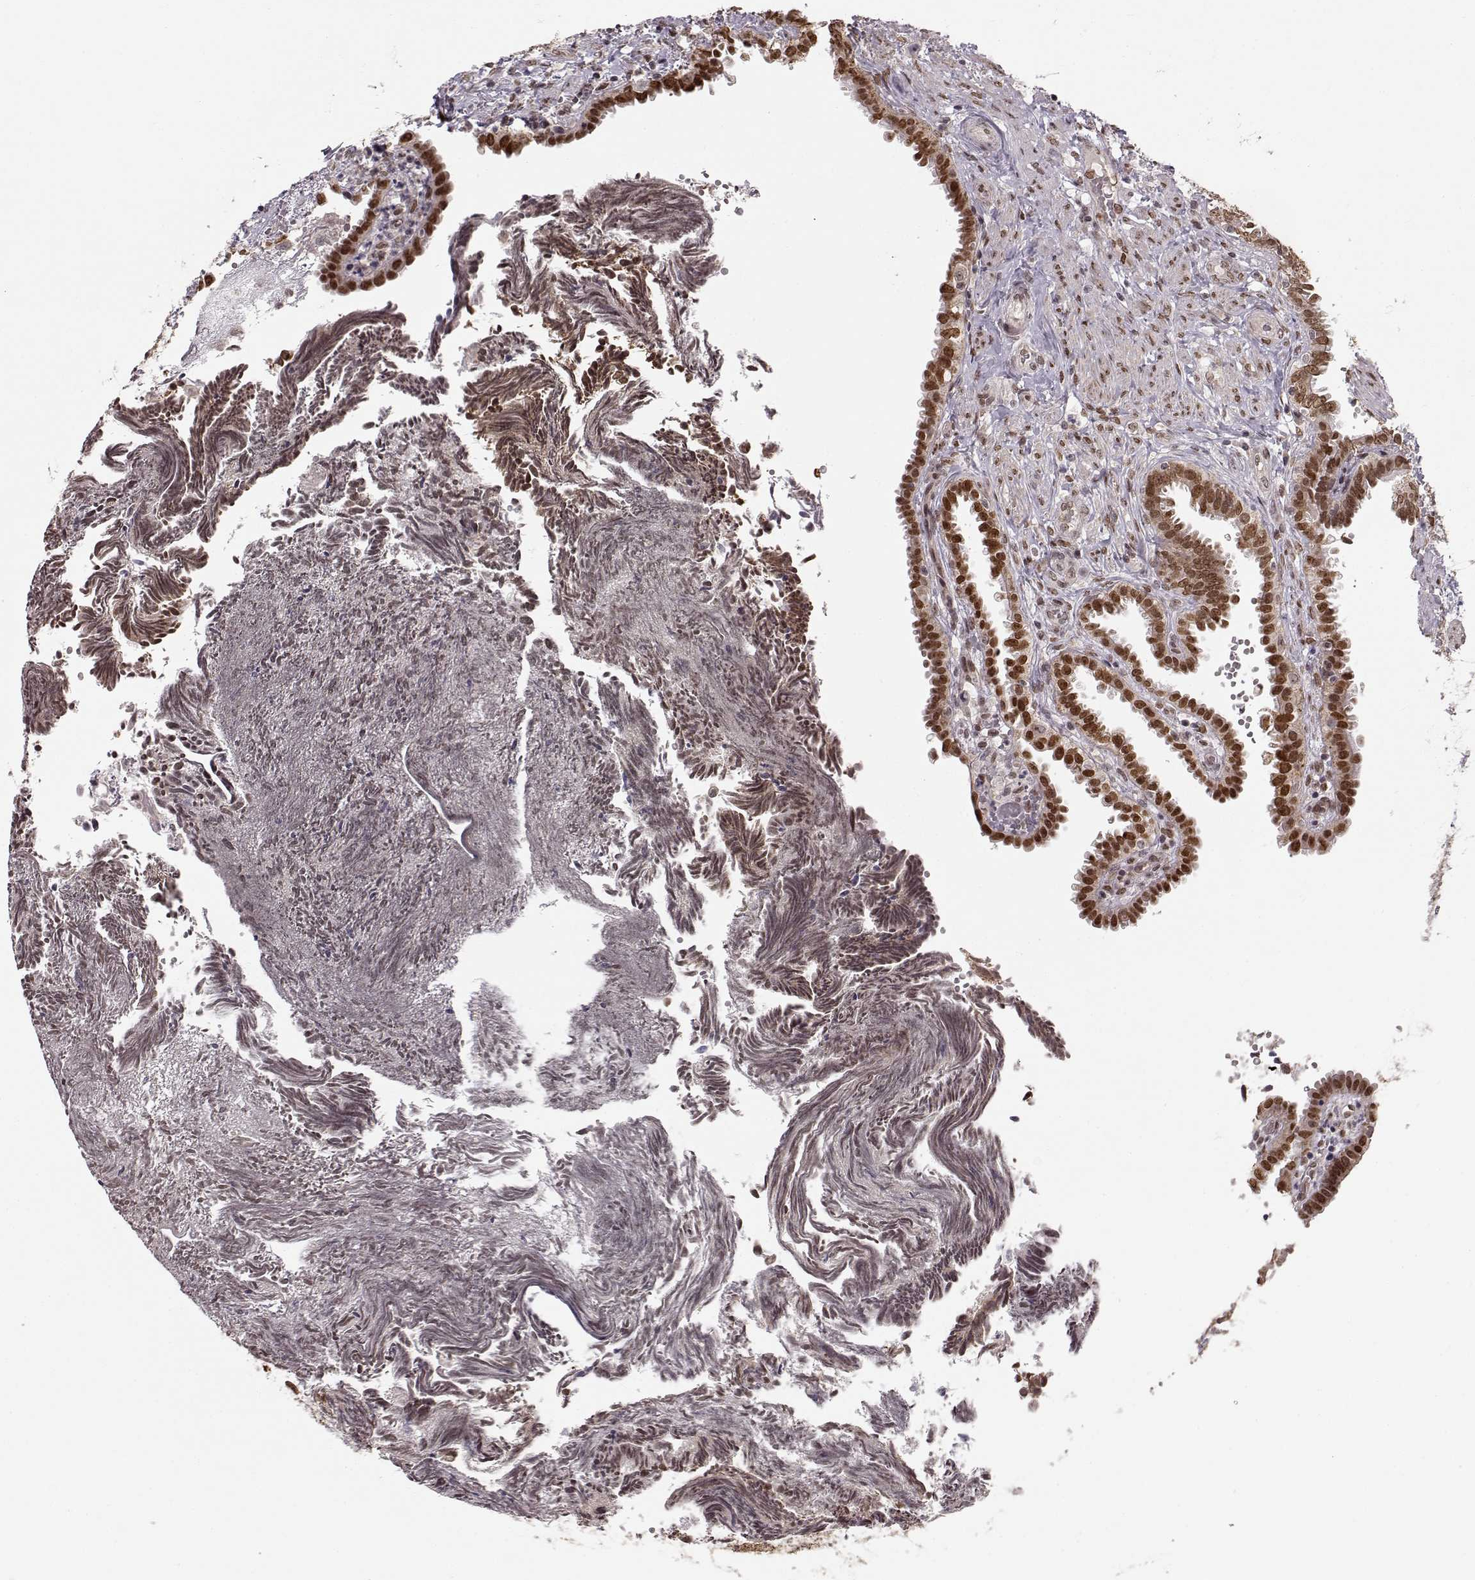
{"staining": {"intensity": "moderate", "quantity": ">75%", "location": "cytoplasmic/membranous,nuclear"}, "tissue": "fallopian tube", "cell_type": "Glandular cells", "image_type": "normal", "snomed": [{"axis": "morphology", "description": "Normal tissue, NOS"}, {"axis": "topography", "description": "Fallopian tube"}], "caption": "Glandular cells demonstrate moderate cytoplasmic/membranous,nuclear positivity in about >75% of cells in normal fallopian tube. Using DAB (brown) and hematoxylin (blue) stains, captured at high magnification using brightfield microscopy.", "gene": "RAI1", "patient": {"sex": "female", "age": 39}}